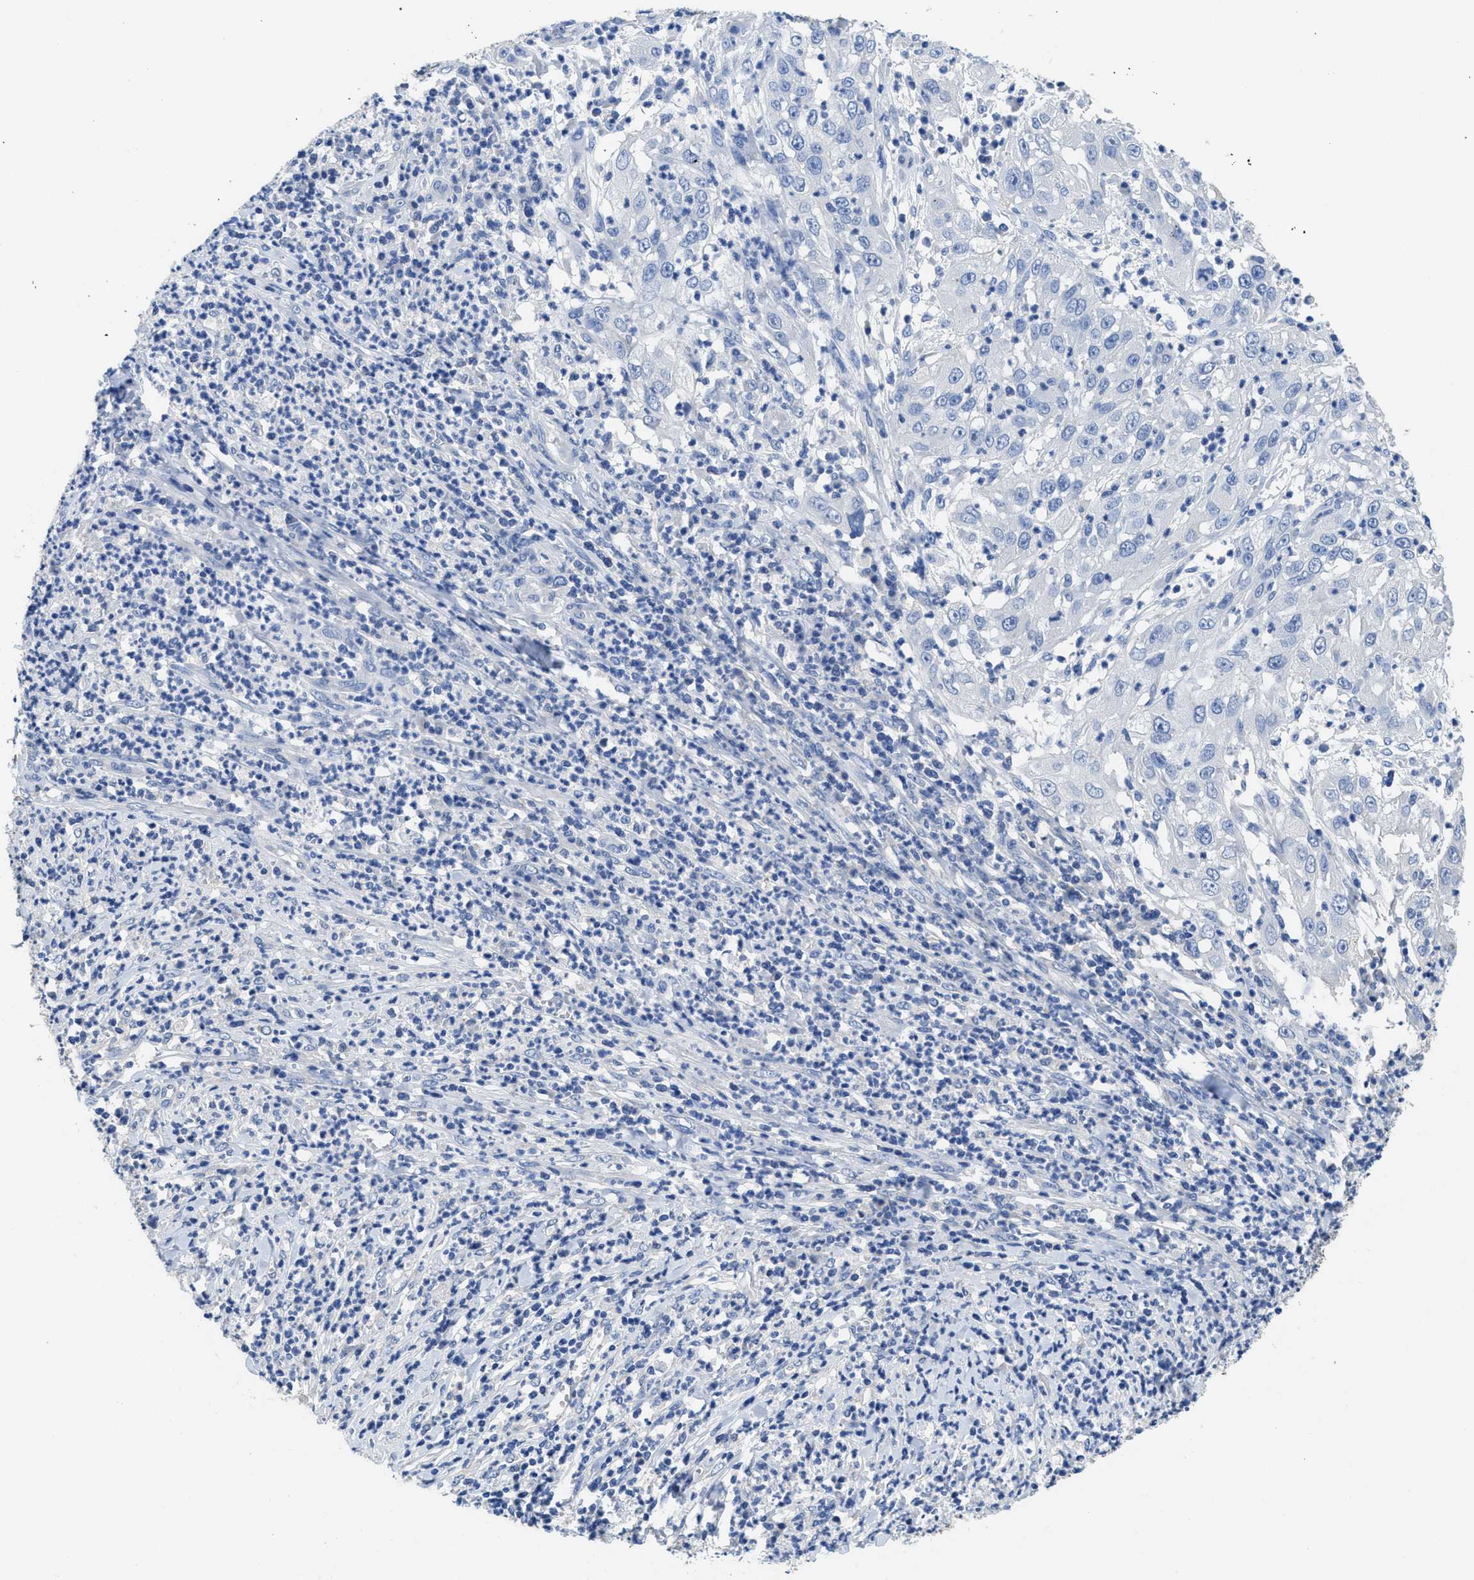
{"staining": {"intensity": "negative", "quantity": "none", "location": "none"}, "tissue": "cervical cancer", "cell_type": "Tumor cells", "image_type": "cancer", "snomed": [{"axis": "morphology", "description": "Squamous cell carcinoma, NOS"}, {"axis": "topography", "description": "Cervix"}], "caption": "The micrograph demonstrates no staining of tumor cells in cervical cancer (squamous cell carcinoma). (DAB (3,3'-diaminobenzidine) IHC visualized using brightfield microscopy, high magnification).", "gene": "CA9", "patient": {"sex": "female", "age": 32}}